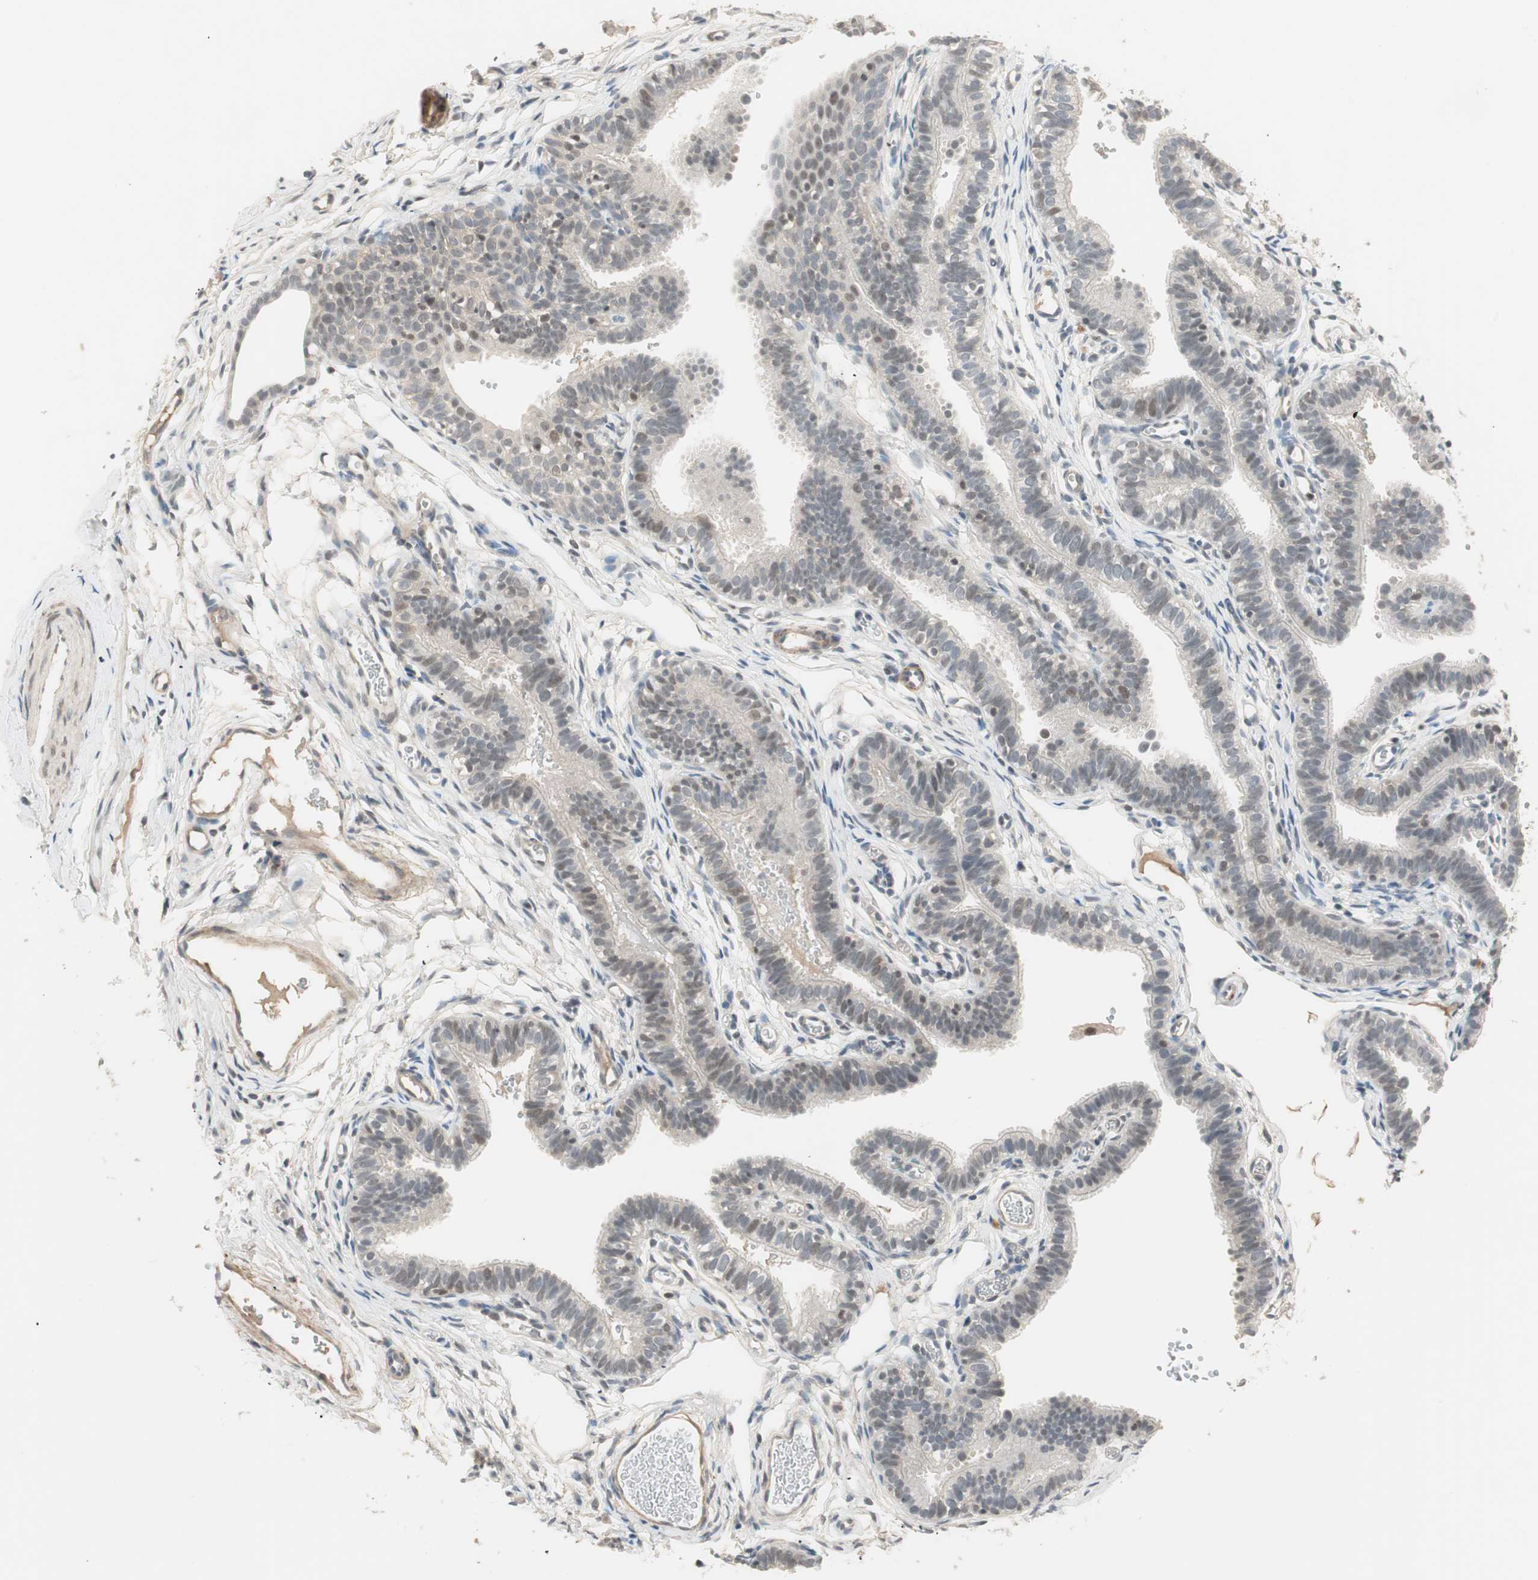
{"staining": {"intensity": "weak", "quantity": "25%-75%", "location": "cytoplasmic/membranous,nuclear"}, "tissue": "fallopian tube", "cell_type": "Glandular cells", "image_type": "normal", "snomed": [{"axis": "morphology", "description": "Normal tissue, NOS"}, {"axis": "topography", "description": "Fallopian tube"}, {"axis": "topography", "description": "Placenta"}], "caption": "IHC (DAB (3,3'-diaminobenzidine)) staining of benign human fallopian tube reveals weak cytoplasmic/membranous,nuclear protein staining in approximately 25%-75% of glandular cells. The staining was performed using DAB (3,3'-diaminobenzidine) to visualize the protein expression in brown, while the nuclei were stained in blue with hematoxylin (Magnification: 20x).", "gene": "RNGTT", "patient": {"sex": "female", "age": 34}}